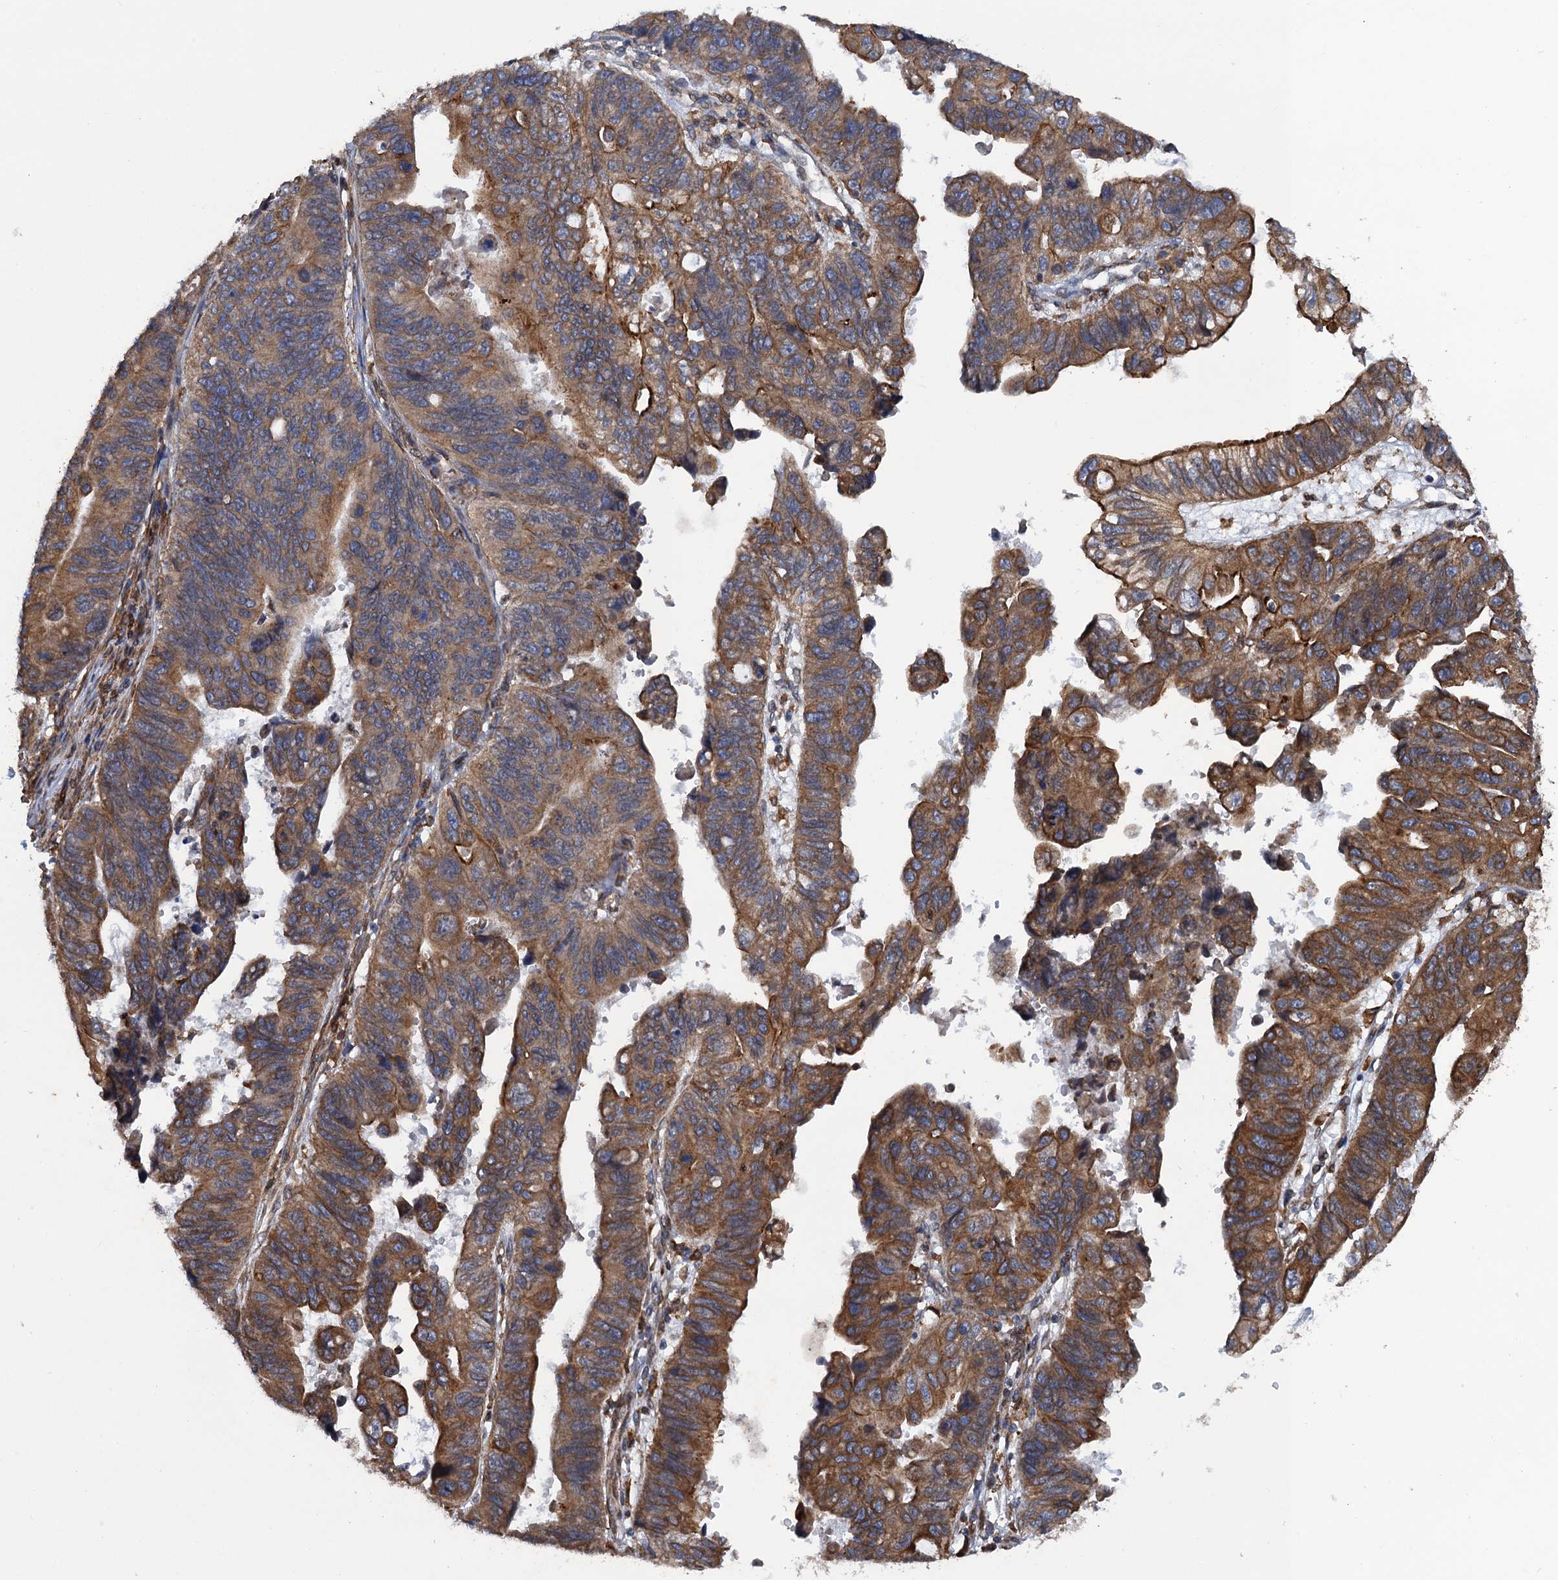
{"staining": {"intensity": "moderate", "quantity": ">75%", "location": "cytoplasmic/membranous"}, "tissue": "stomach cancer", "cell_type": "Tumor cells", "image_type": "cancer", "snomed": [{"axis": "morphology", "description": "Adenocarcinoma, NOS"}, {"axis": "topography", "description": "Stomach"}], "caption": "Immunohistochemistry photomicrograph of human stomach cancer stained for a protein (brown), which reveals medium levels of moderate cytoplasmic/membranous expression in about >75% of tumor cells.", "gene": "ARMC5", "patient": {"sex": "male", "age": 59}}